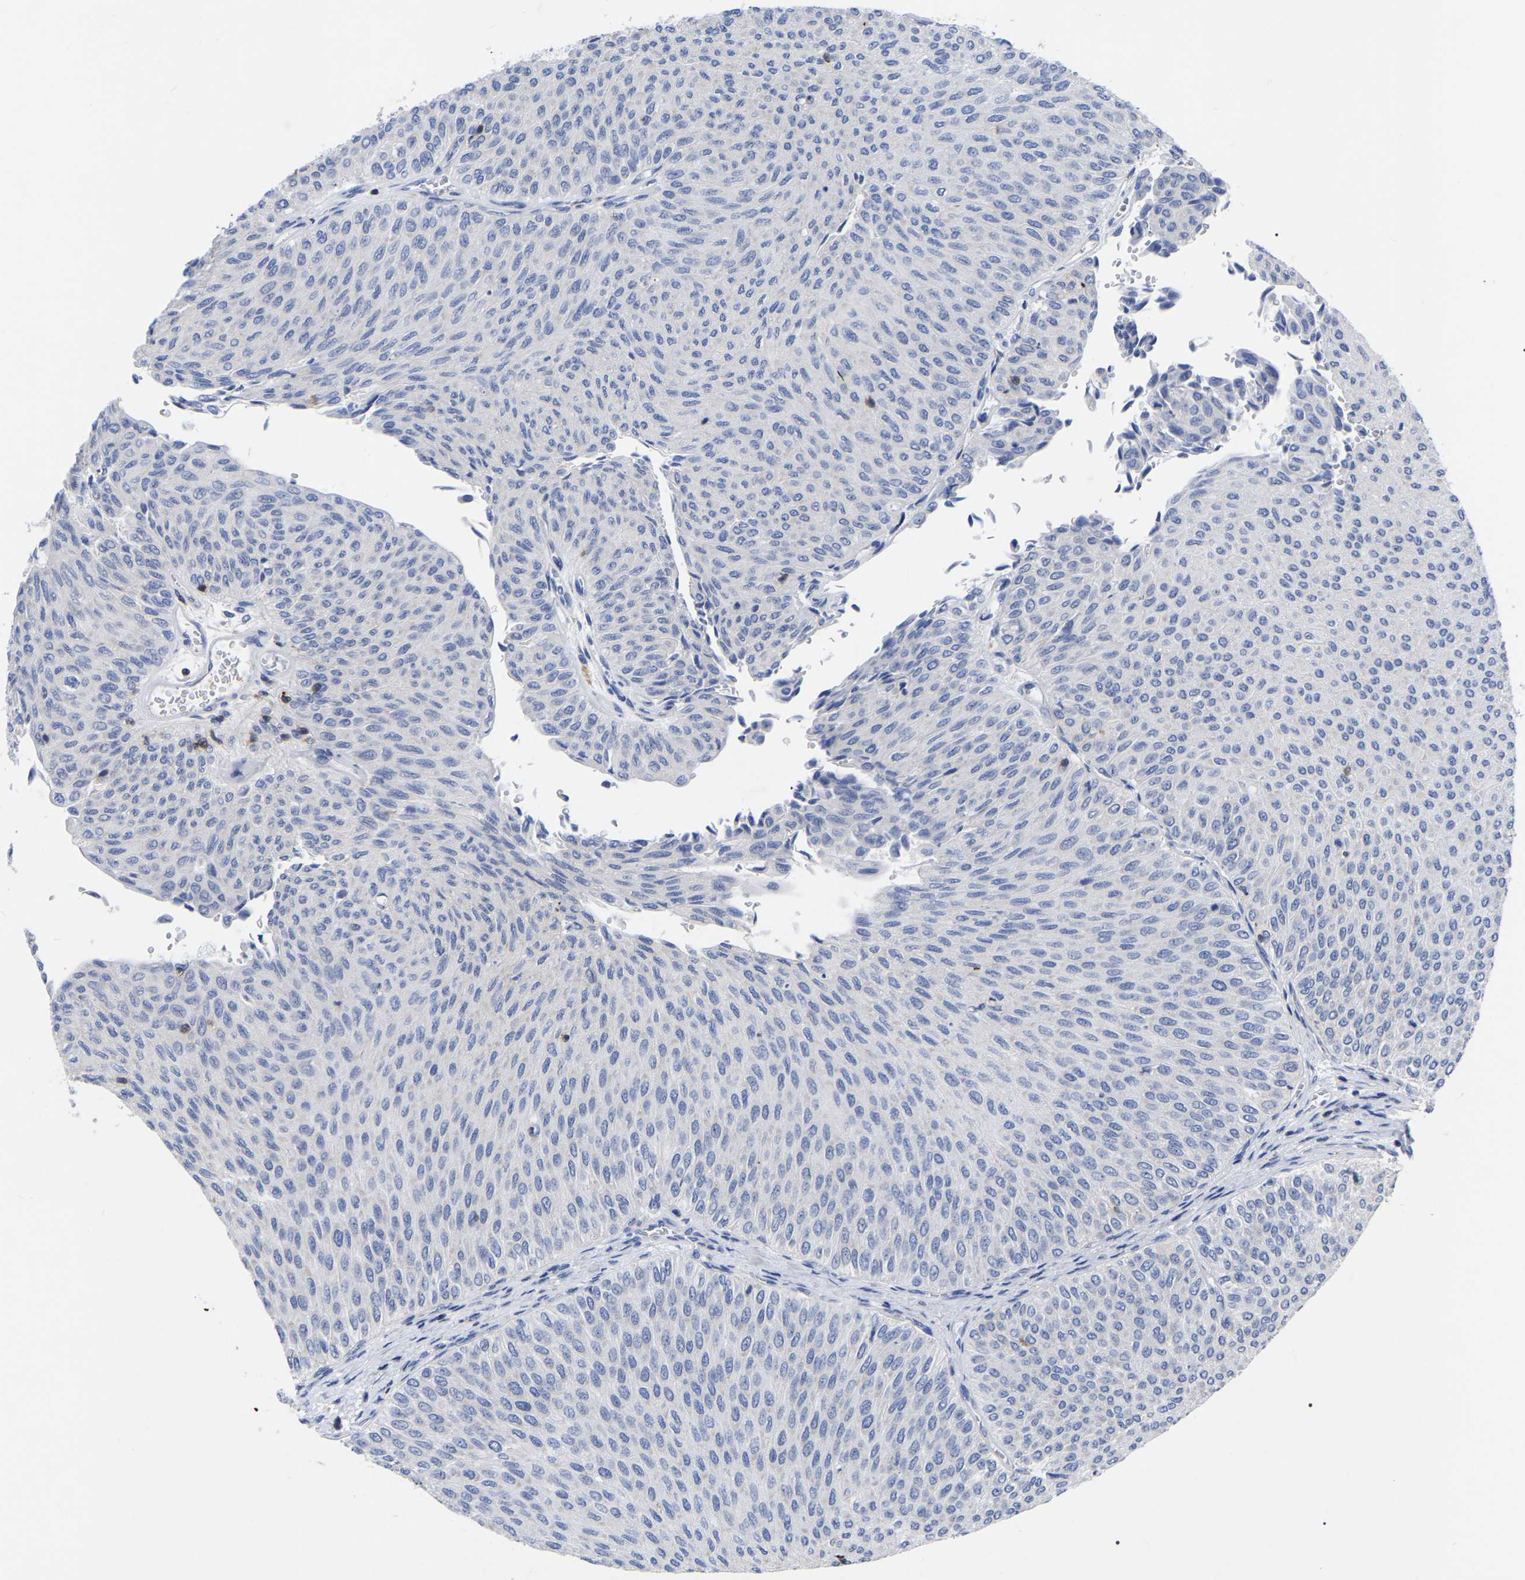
{"staining": {"intensity": "negative", "quantity": "none", "location": "none"}, "tissue": "urothelial cancer", "cell_type": "Tumor cells", "image_type": "cancer", "snomed": [{"axis": "morphology", "description": "Urothelial carcinoma, Low grade"}, {"axis": "topography", "description": "Urinary bladder"}], "caption": "High power microscopy histopathology image of an immunohistochemistry histopathology image of low-grade urothelial carcinoma, revealing no significant staining in tumor cells.", "gene": "PTPN7", "patient": {"sex": "male", "age": 78}}